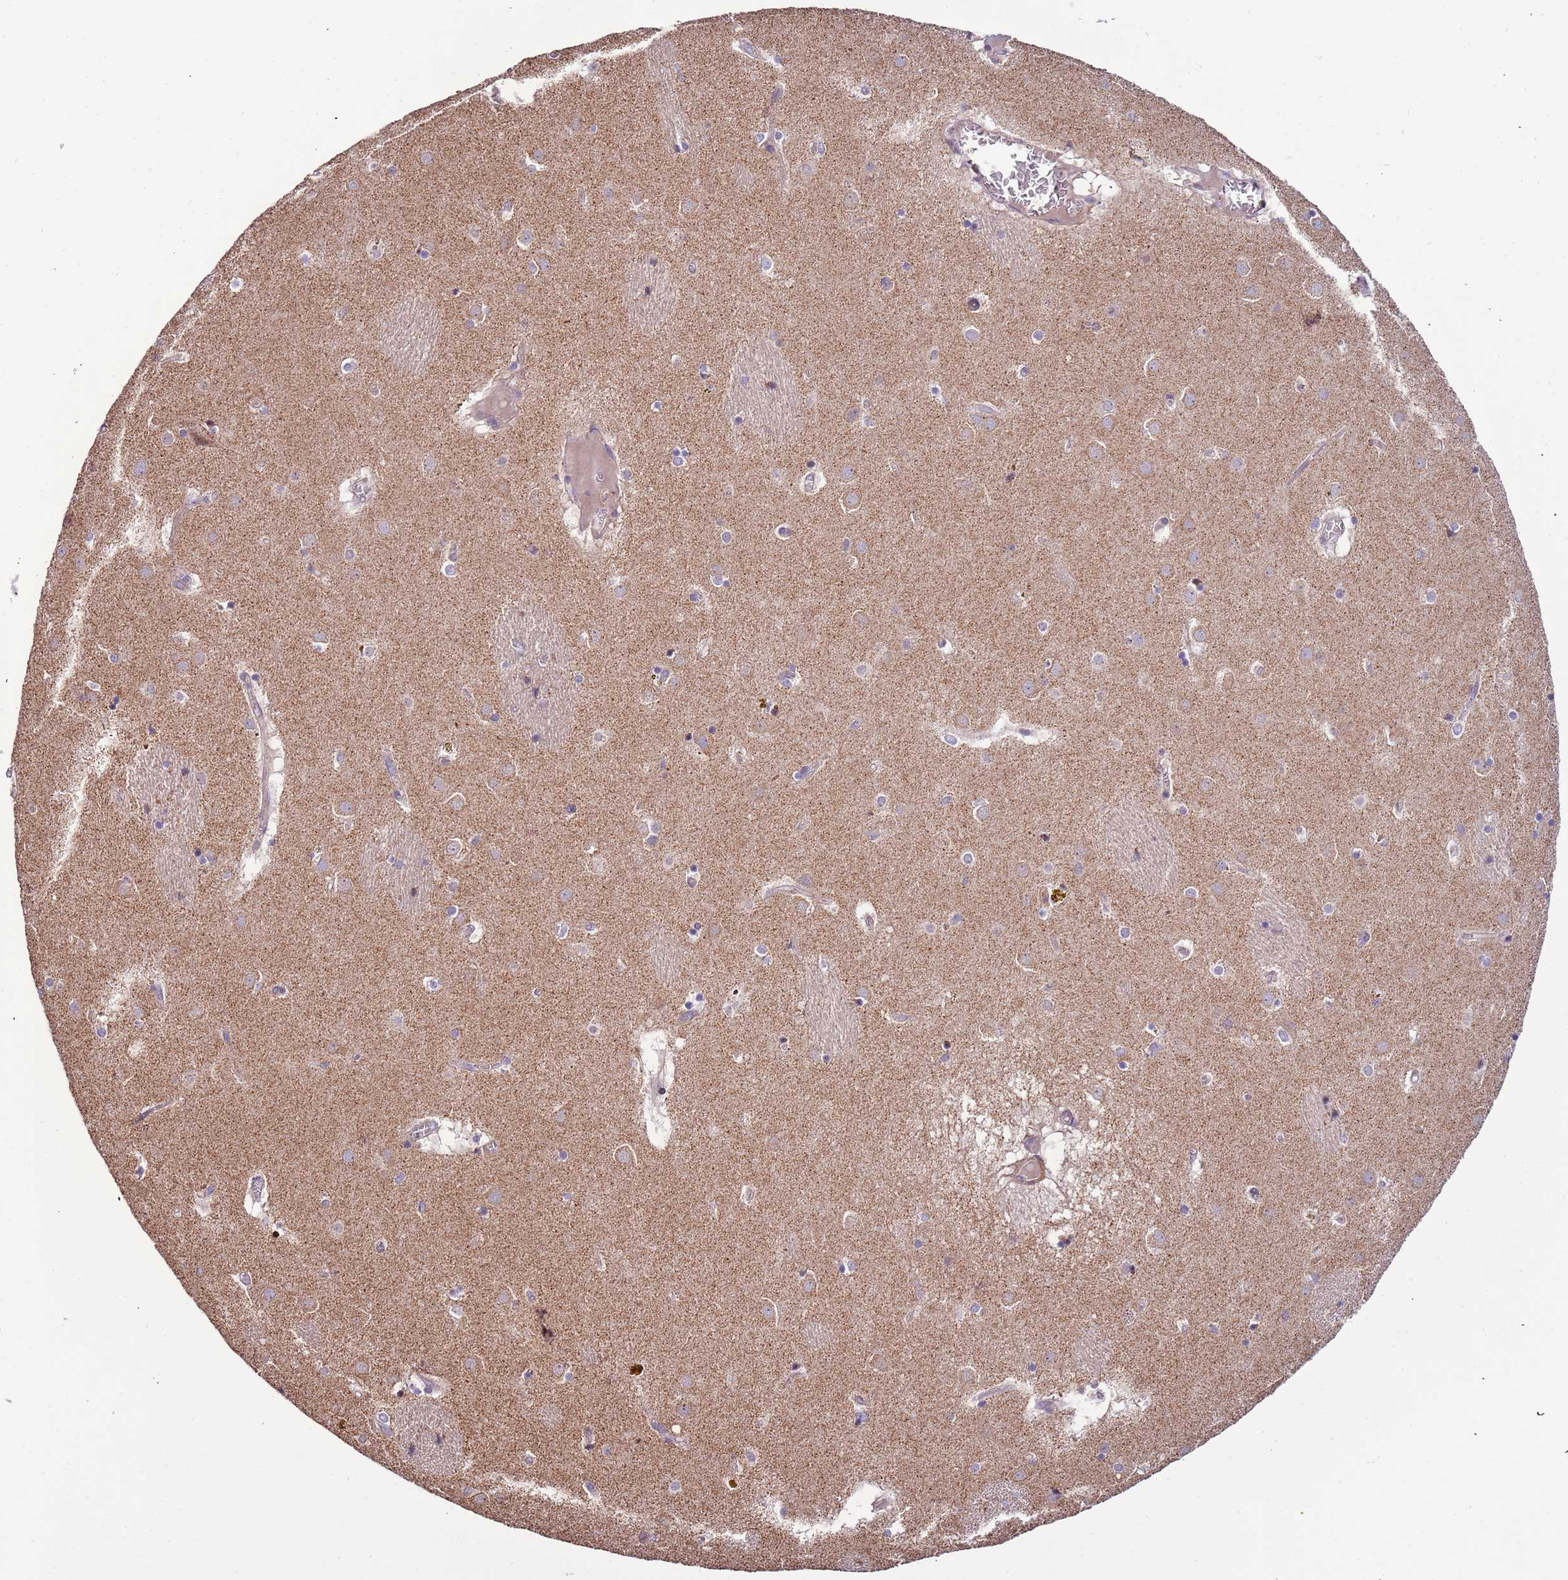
{"staining": {"intensity": "negative", "quantity": "none", "location": "none"}, "tissue": "caudate", "cell_type": "Glial cells", "image_type": "normal", "snomed": [{"axis": "morphology", "description": "Normal tissue, NOS"}, {"axis": "topography", "description": "Lateral ventricle wall"}], "caption": "Immunohistochemical staining of unremarkable caudate exhibits no significant expression in glial cells.", "gene": "LAMB4", "patient": {"sex": "male", "age": 70}}